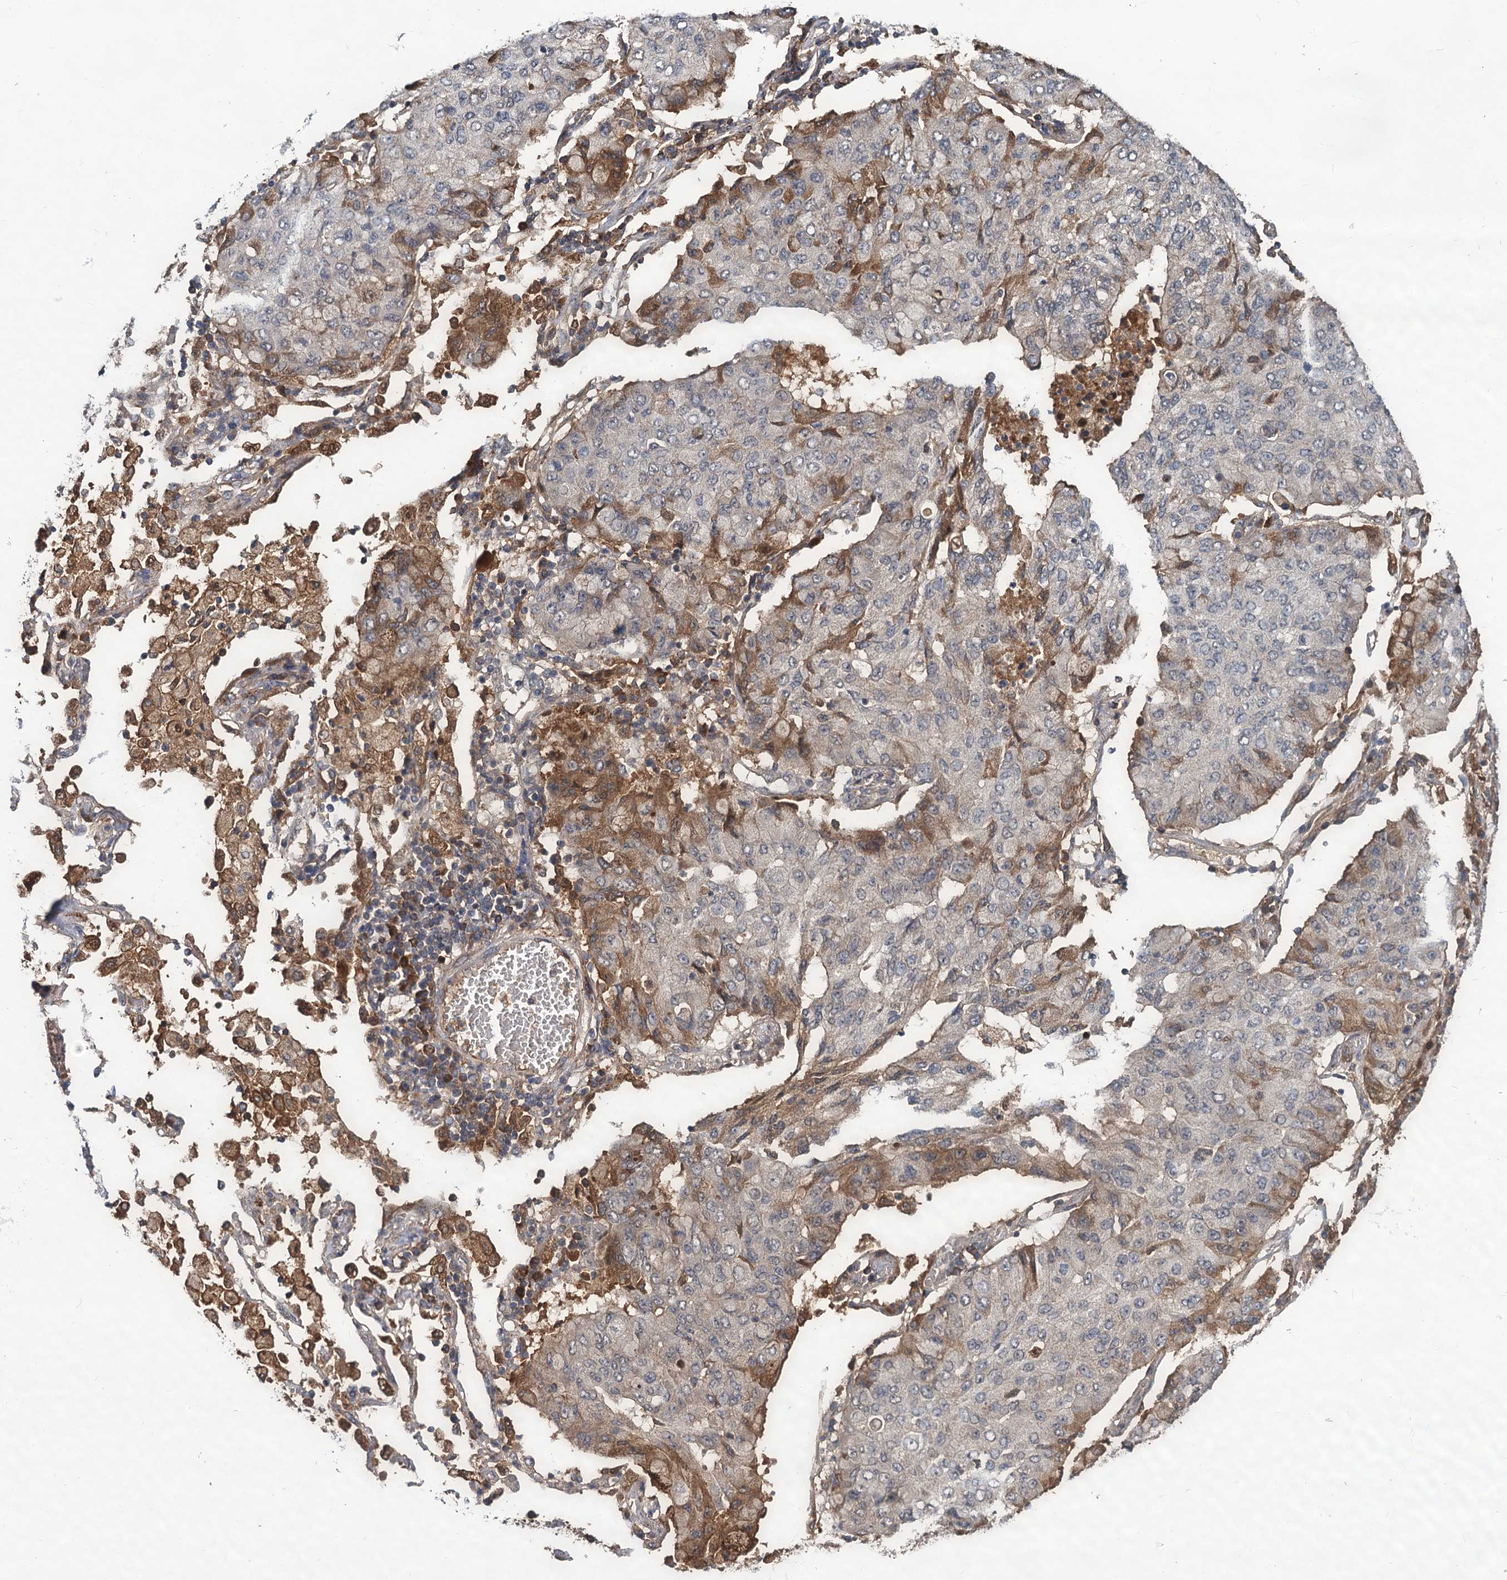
{"staining": {"intensity": "moderate", "quantity": "<25%", "location": "cytoplasmic/membranous"}, "tissue": "lung cancer", "cell_type": "Tumor cells", "image_type": "cancer", "snomed": [{"axis": "morphology", "description": "Squamous cell carcinoma, NOS"}, {"axis": "topography", "description": "Lung"}], "caption": "The micrograph displays a brown stain indicating the presence of a protein in the cytoplasmic/membranous of tumor cells in squamous cell carcinoma (lung).", "gene": "MBD6", "patient": {"sex": "male", "age": 74}}